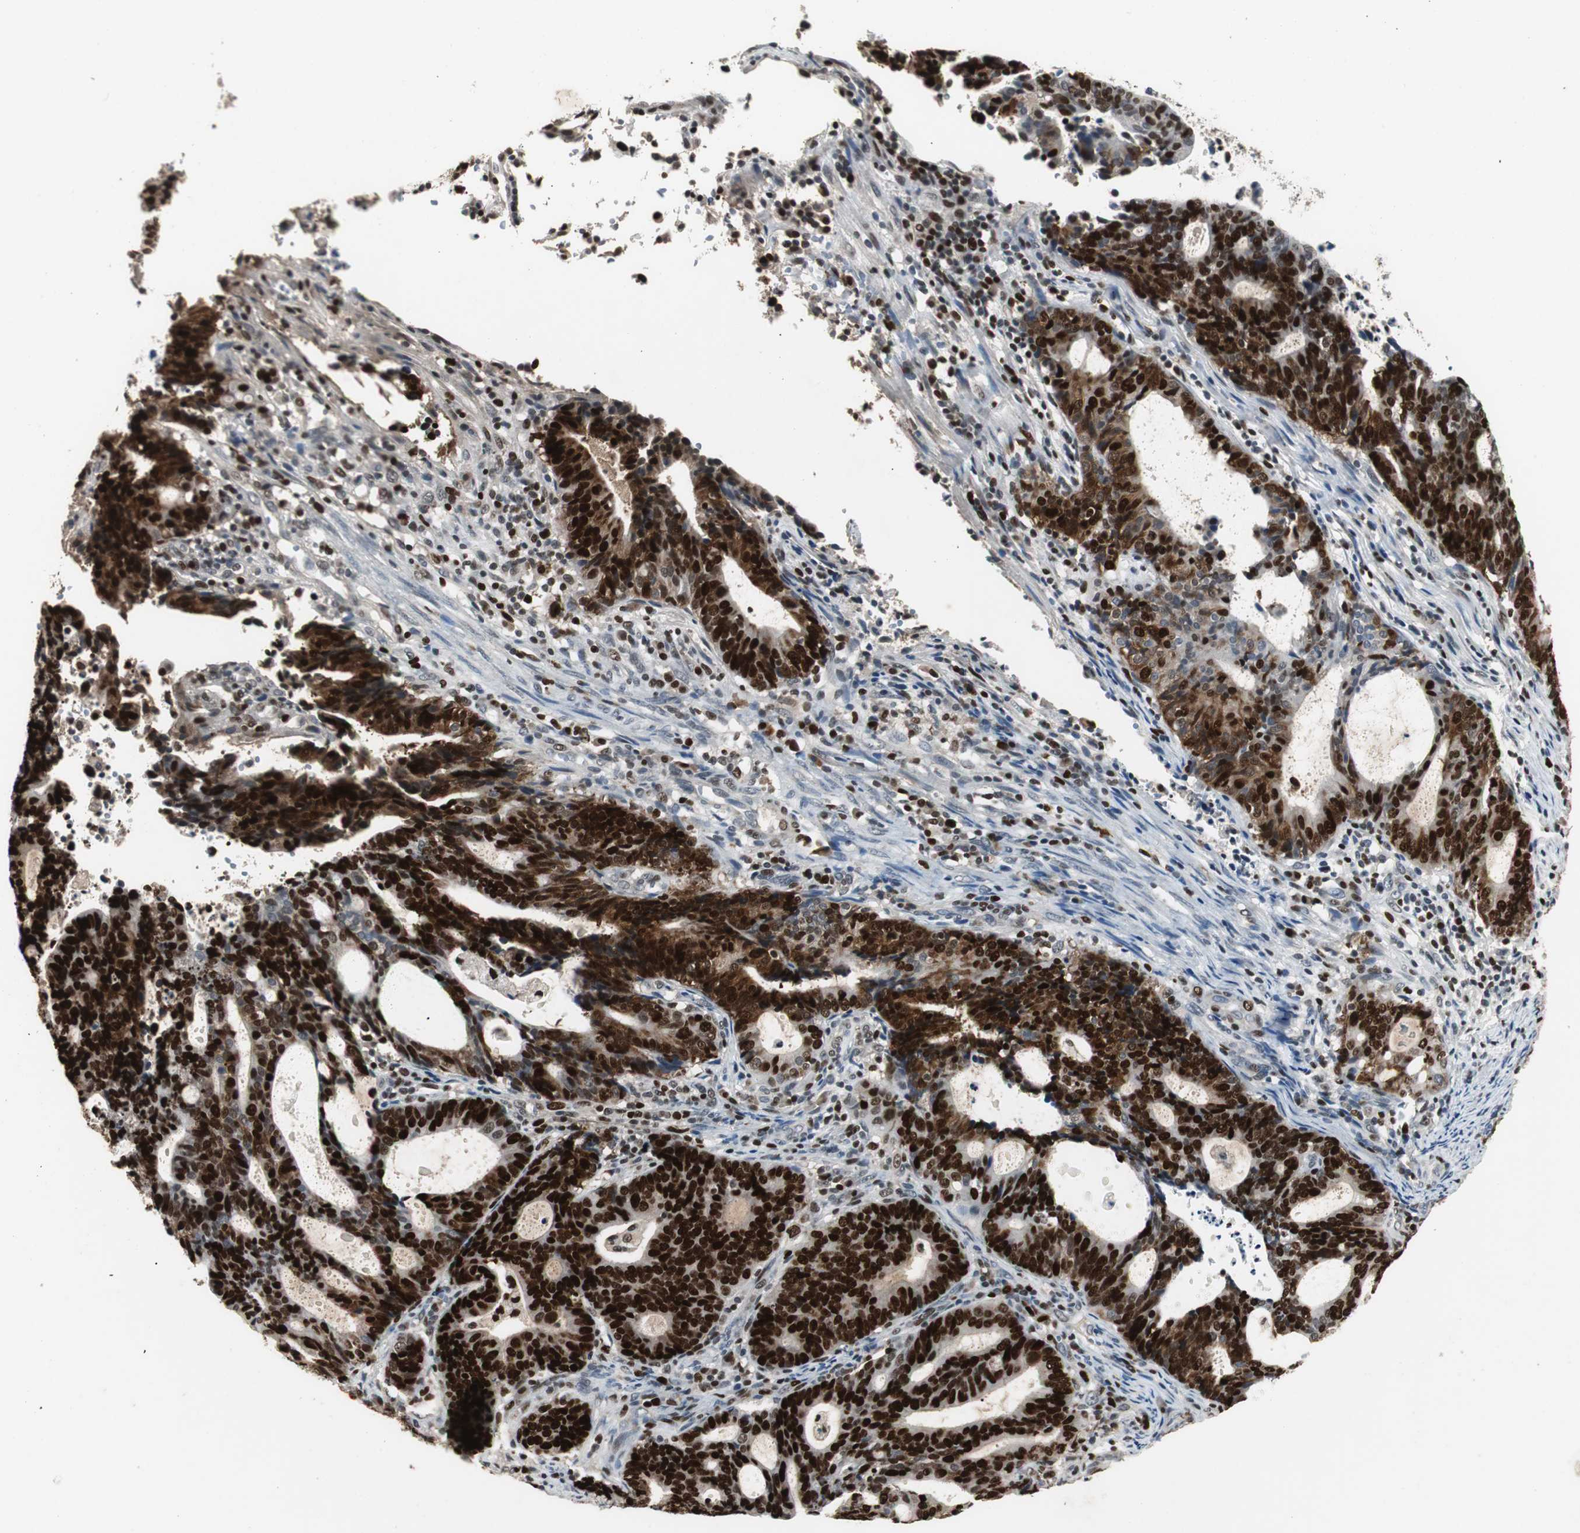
{"staining": {"intensity": "strong", "quantity": ">75%", "location": "nuclear"}, "tissue": "endometrial cancer", "cell_type": "Tumor cells", "image_type": "cancer", "snomed": [{"axis": "morphology", "description": "Adenocarcinoma, NOS"}, {"axis": "topography", "description": "Uterus"}], "caption": "A high-resolution photomicrograph shows IHC staining of endometrial cancer (adenocarcinoma), which displays strong nuclear staining in about >75% of tumor cells.", "gene": "FEN1", "patient": {"sex": "female", "age": 83}}